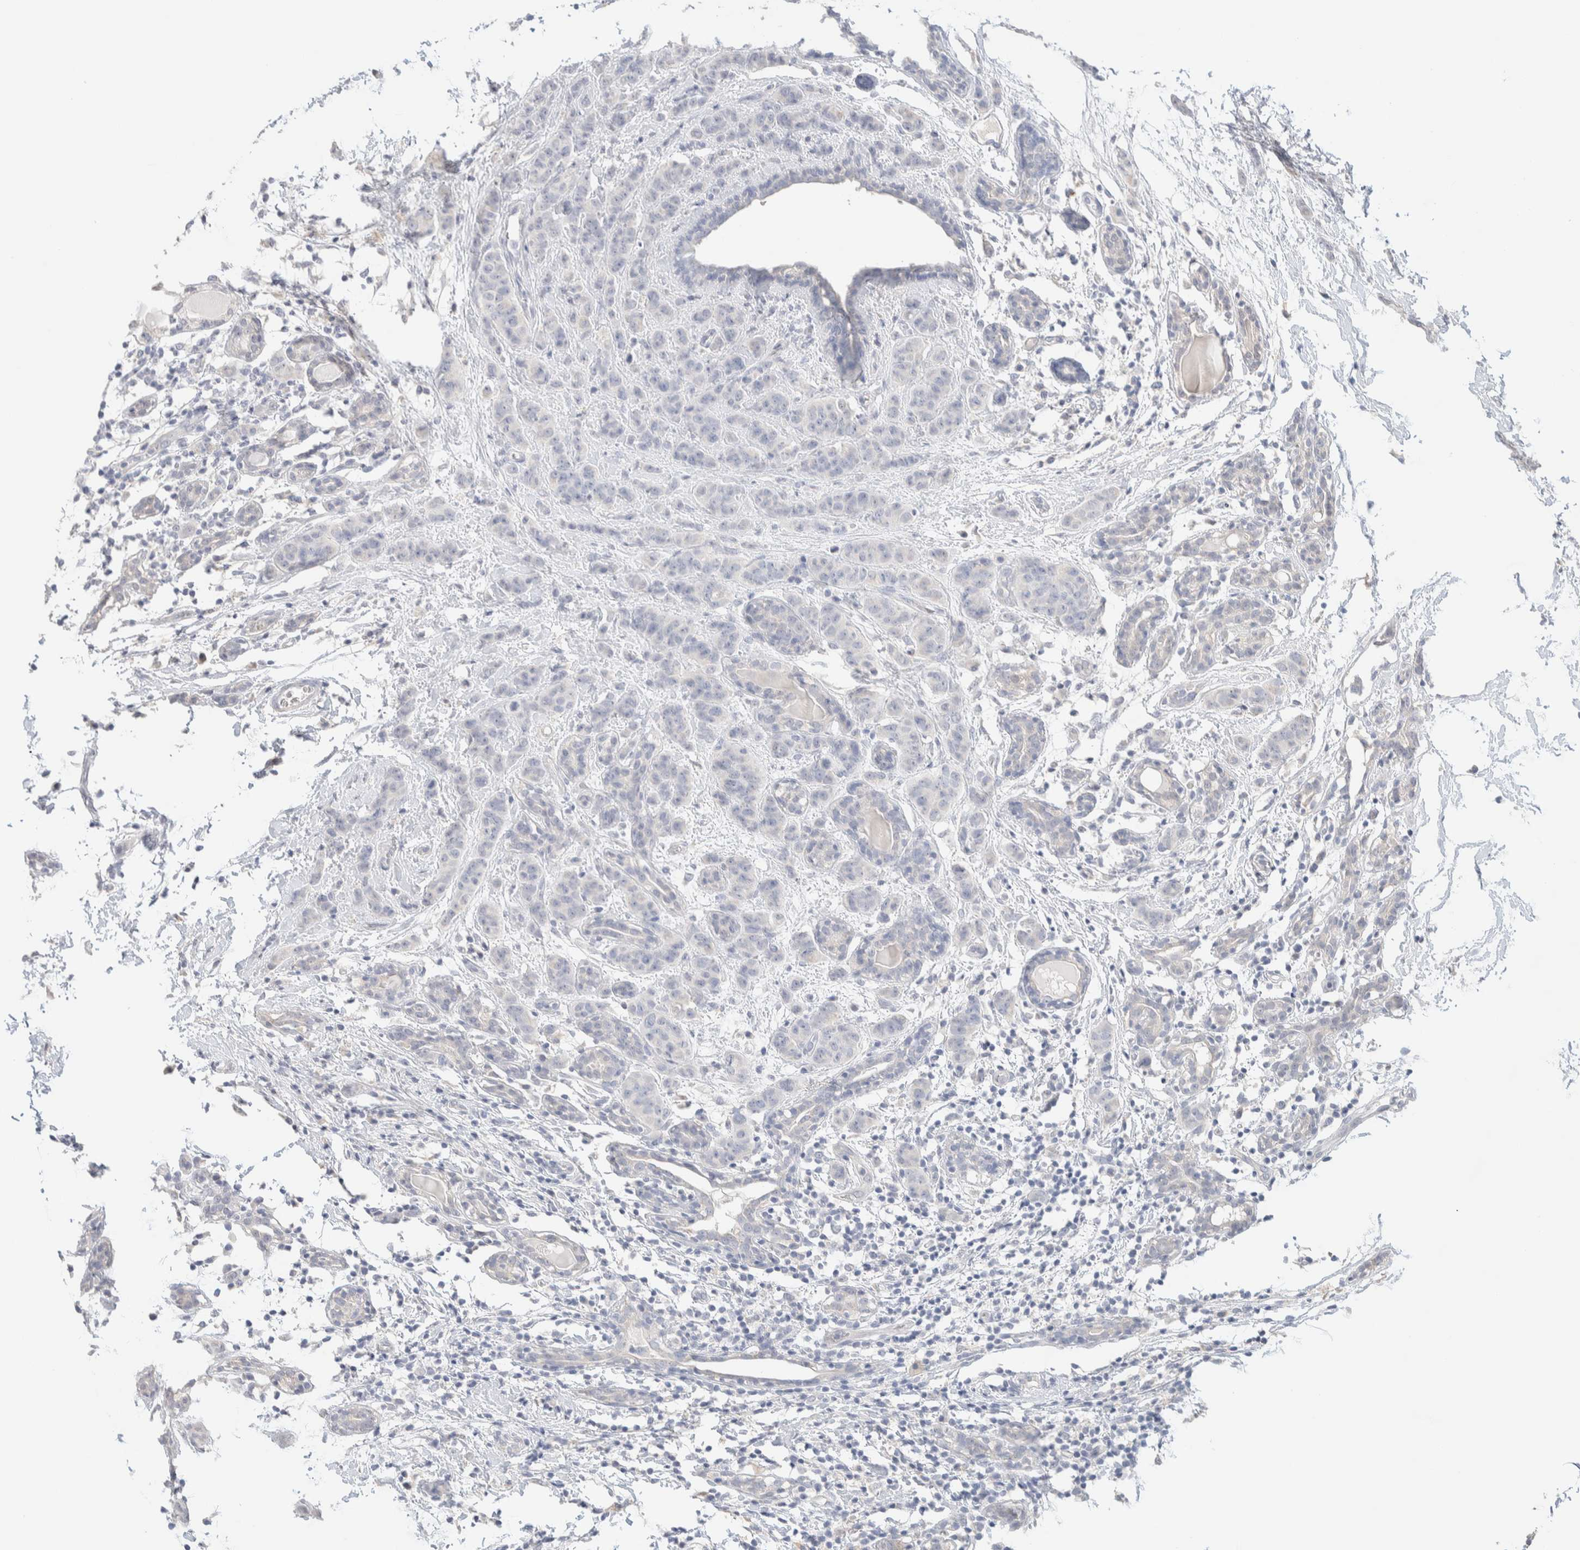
{"staining": {"intensity": "negative", "quantity": "none", "location": "none"}, "tissue": "breast cancer", "cell_type": "Tumor cells", "image_type": "cancer", "snomed": [{"axis": "morphology", "description": "Normal tissue, NOS"}, {"axis": "morphology", "description": "Duct carcinoma"}, {"axis": "topography", "description": "Breast"}], "caption": "Tumor cells show no significant staining in breast invasive ductal carcinoma.", "gene": "RIDA", "patient": {"sex": "female", "age": 40}}